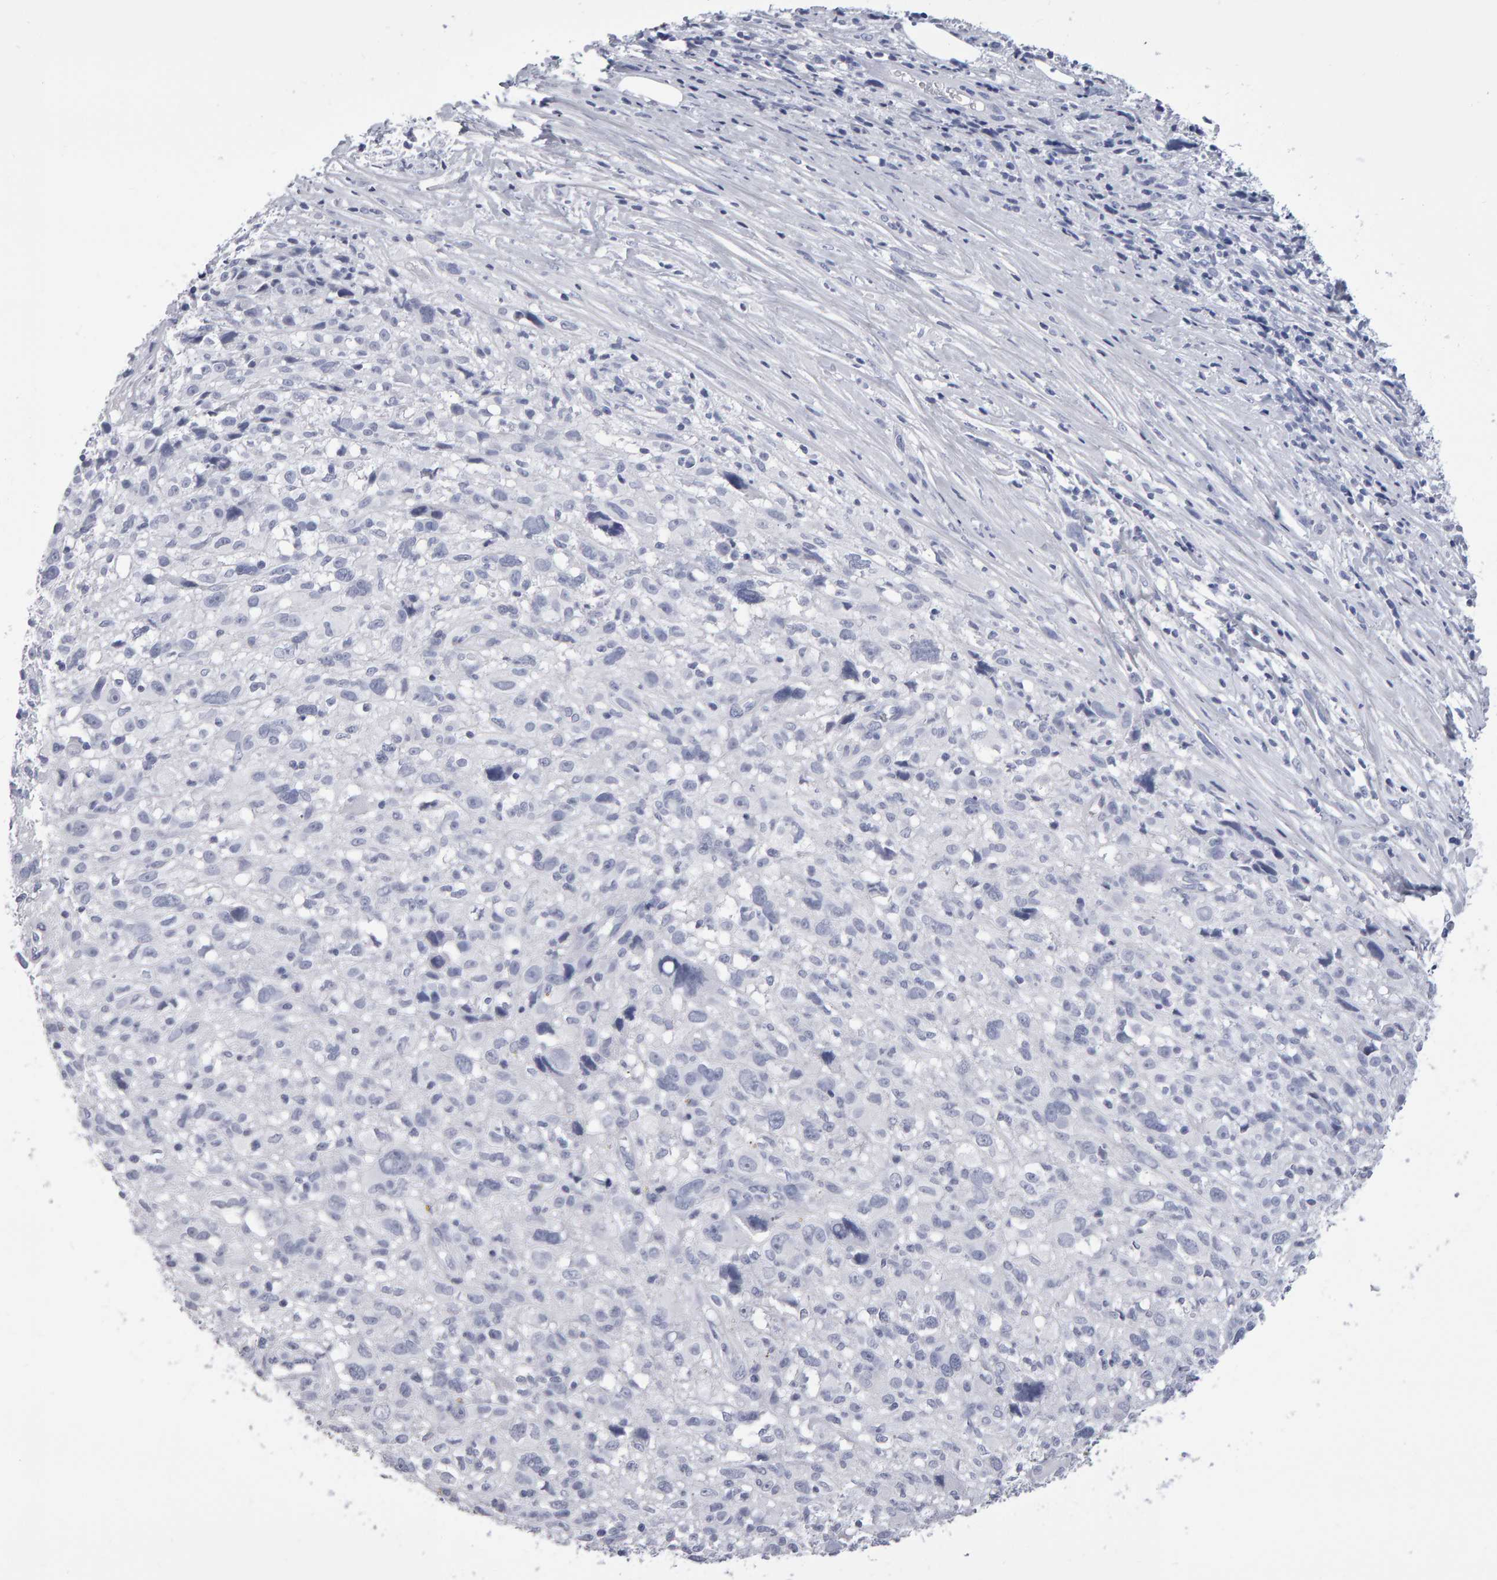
{"staining": {"intensity": "negative", "quantity": "none", "location": "none"}, "tissue": "melanoma", "cell_type": "Tumor cells", "image_type": "cancer", "snomed": [{"axis": "morphology", "description": "Malignant melanoma, NOS"}, {"axis": "topography", "description": "Skin"}], "caption": "A high-resolution photomicrograph shows immunohistochemistry (IHC) staining of melanoma, which exhibits no significant staining in tumor cells. (DAB (3,3'-diaminobenzidine) immunohistochemistry (IHC) visualized using brightfield microscopy, high magnification).", "gene": "NCDN", "patient": {"sex": "female", "age": 55}}